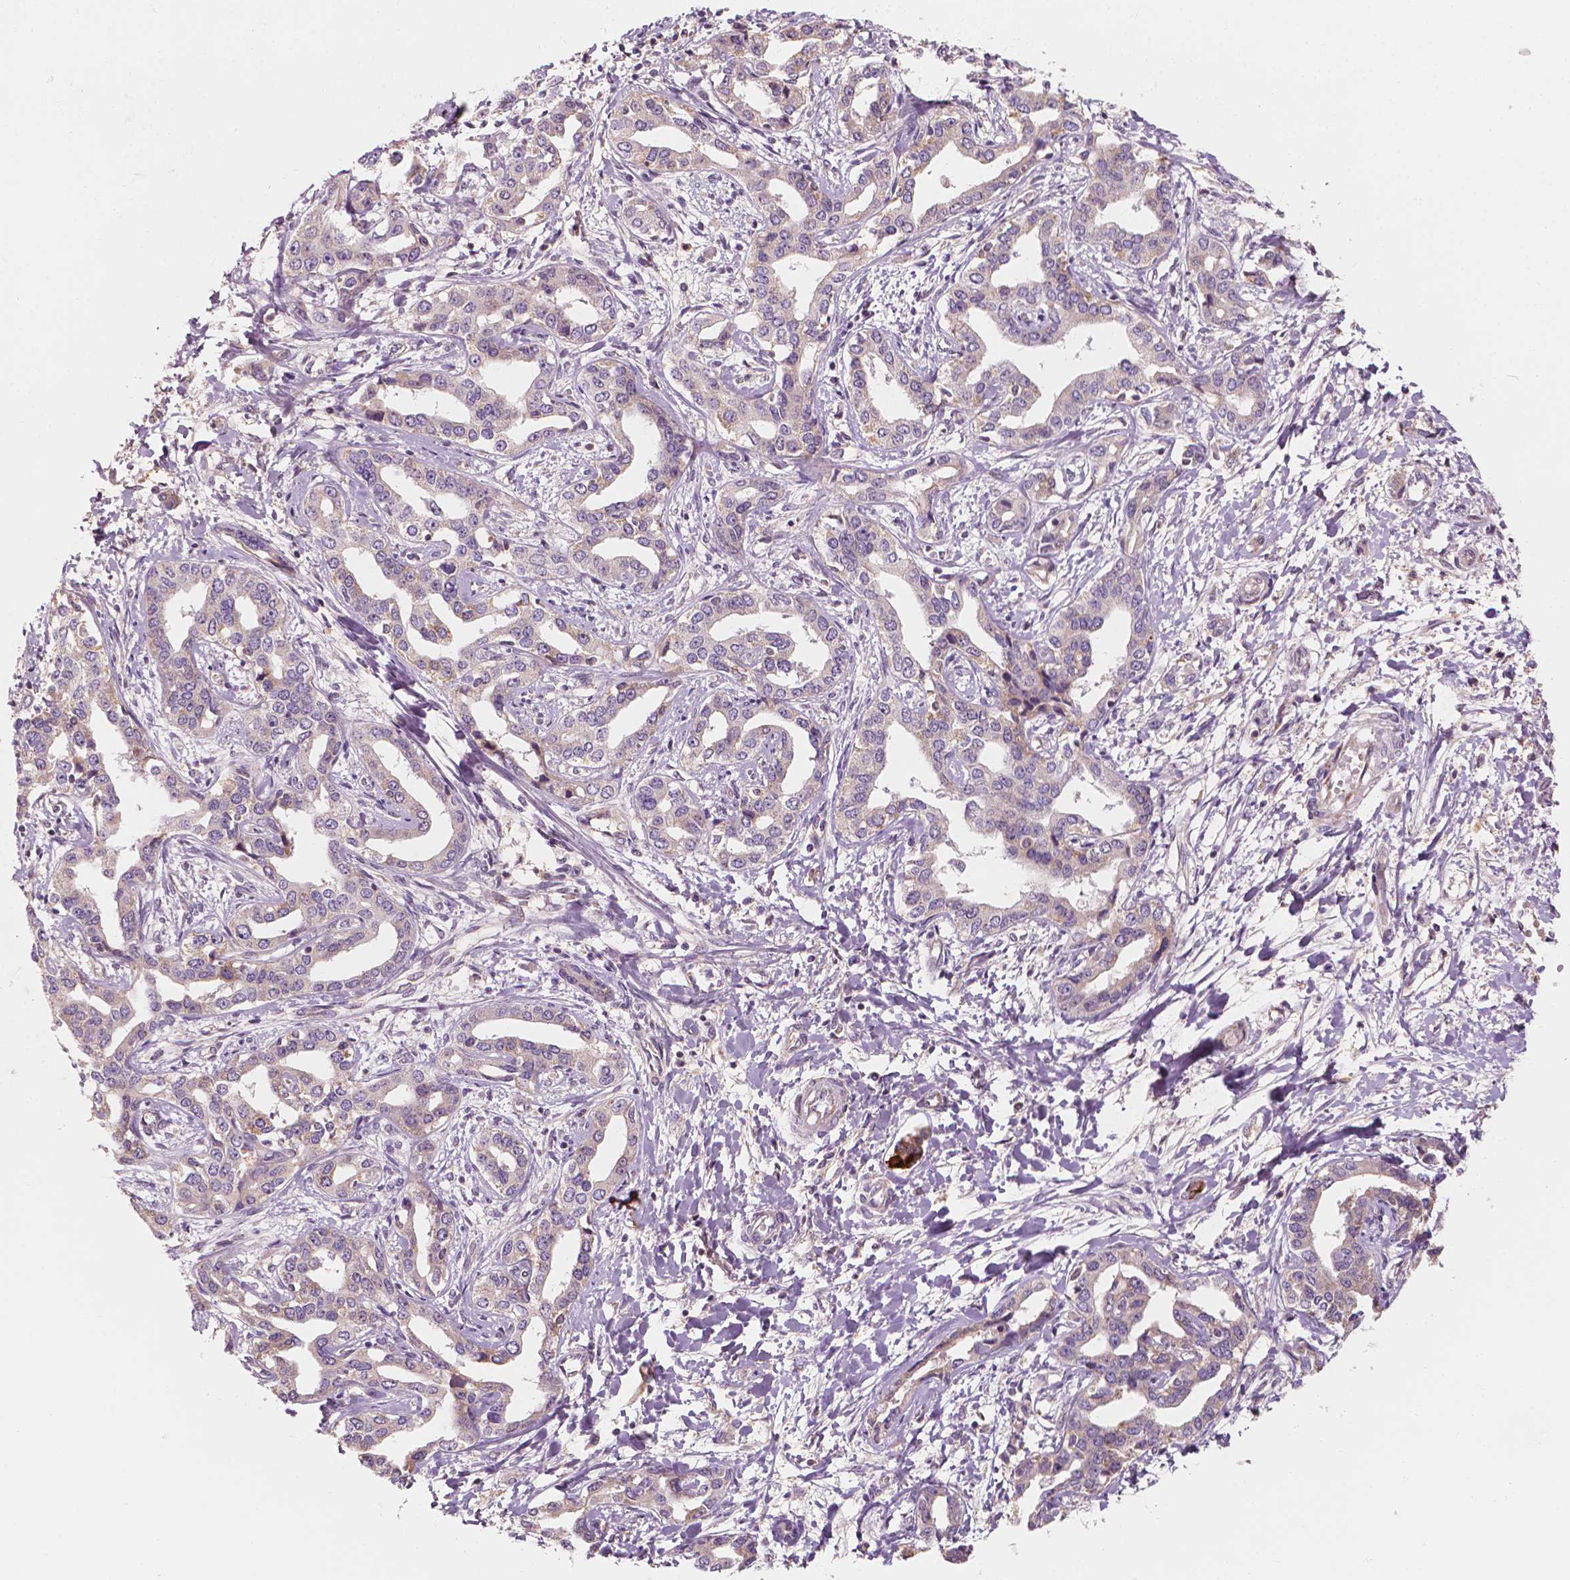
{"staining": {"intensity": "negative", "quantity": "none", "location": "none"}, "tissue": "liver cancer", "cell_type": "Tumor cells", "image_type": "cancer", "snomed": [{"axis": "morphology", "description": "Cholangiocarcinoma"}, {"axis": "topography", "description": "Liver"}], "caption": "IHC image of human liver cancer stained for a protein (brown), which exhibits no expression in tumor cells. The staining was performed using DAB (3,3'-diaminobenzidine) to visualize the protein expression in brown, while the nuclei were stained in blue with hematoxylin (Magnification: 20x).", "gene": "SHPK", "patient": {"sex": "male", "age": 59}}